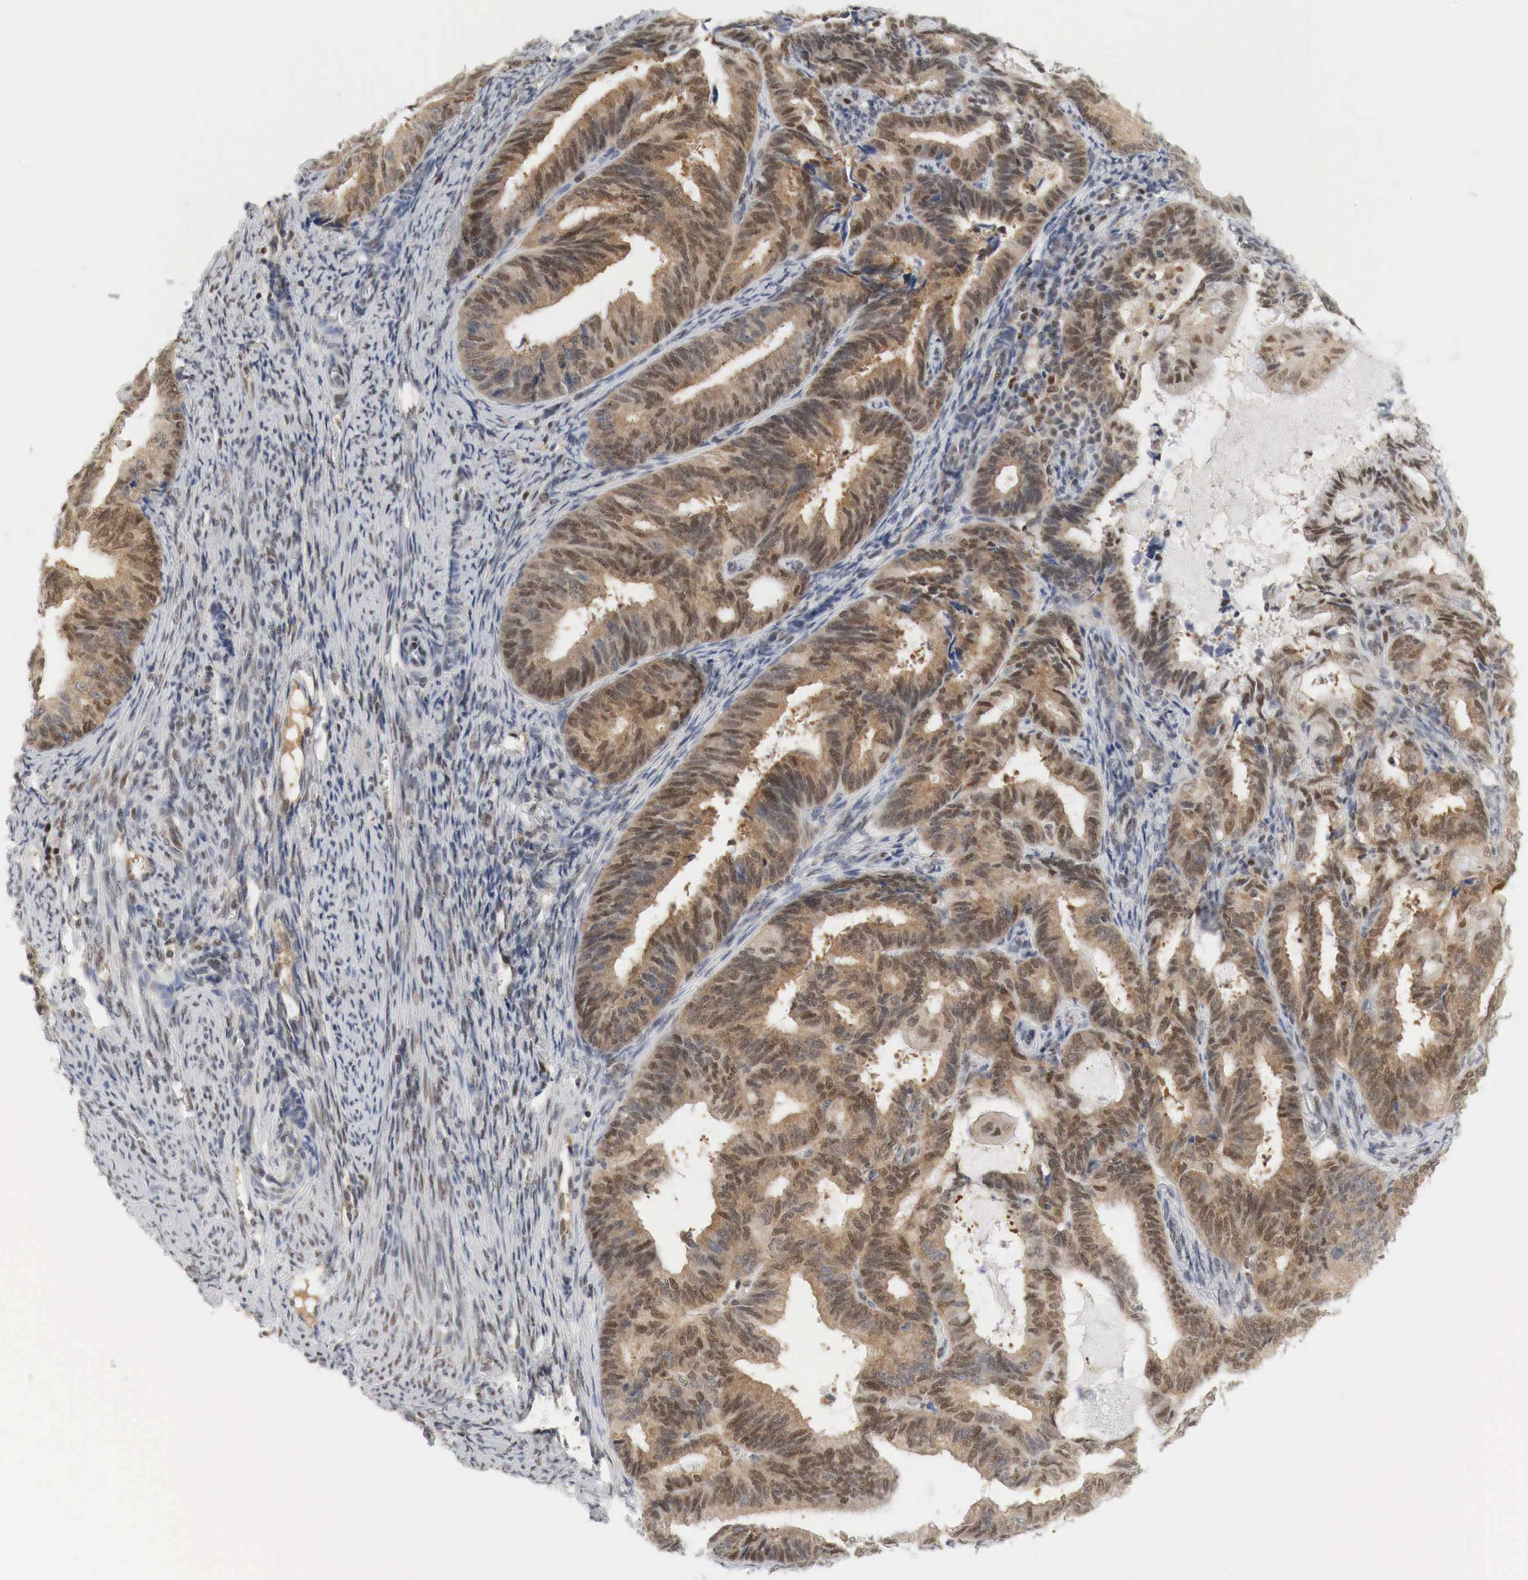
{"staining": {"intensity": "strong", "quantity": ">75%", "location": "cytoplasmic/membranous,nuclear"}, "tissue": "endometrial cancer", "cell_type": "Tumor cells", "image_type": "cancer", "snomed": [{"axis": "morphology", "description": "Adenocarcinoma, NOS"}, {"axis": "topography", "description": "Endometrium"}], "caption": "About >75% of tumor cells in human endometrial adenocarcinoma exhibit strong cytoplasmic/membranous and nuclear protein expression as visualized by brown immunohistochemical staining.", "gene": "MYC", "patient": {"sex": "female", "age": 63}}